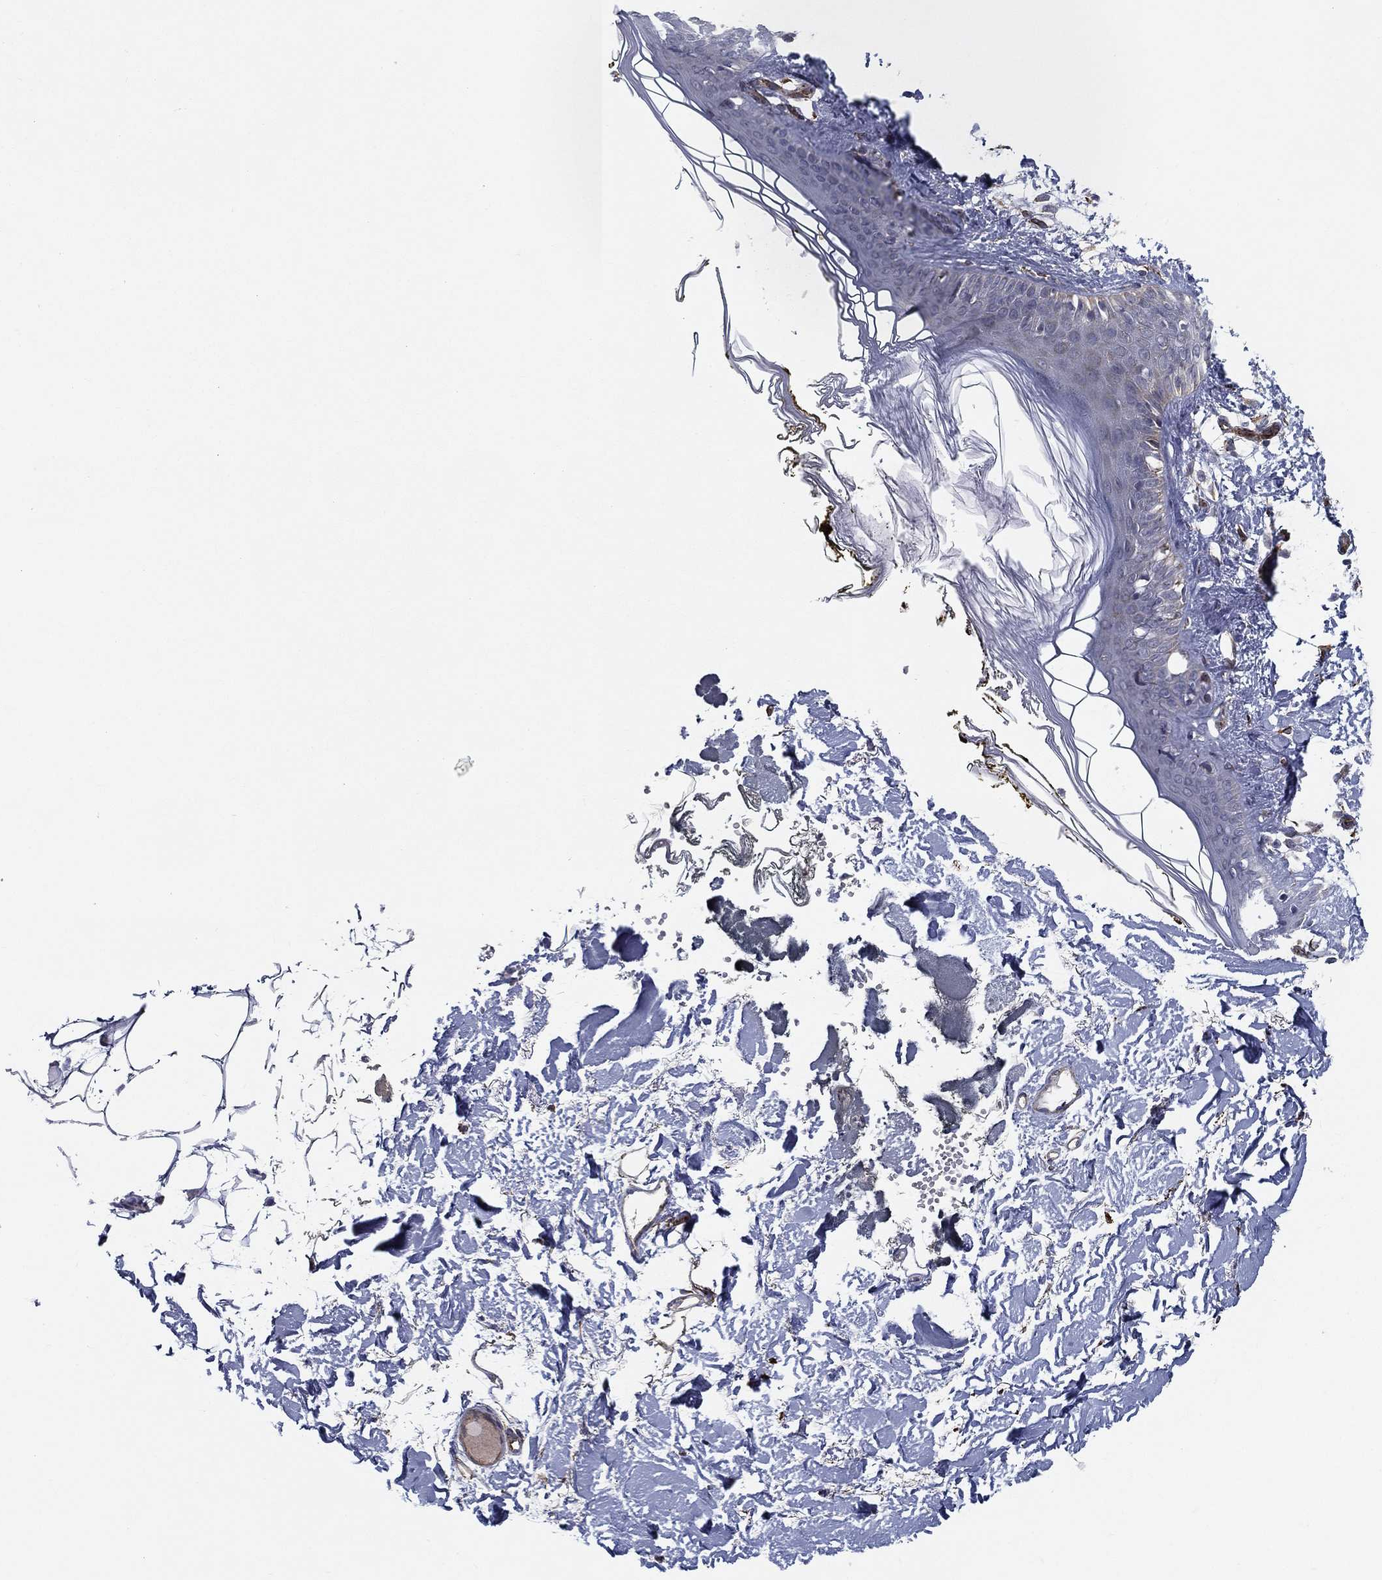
{"staining": {"intensity": "negative", "quantity": "none", "location": "none"}, "tissue": "skin", "cell_type": "Fibroblasts", "image_type": "normal", "snomed": [{"axis": "morphology", "description": "Normal tissue, NOS"}, {"axis": "topography", "description": "Skin"}], "caption": "The micrograph demonstrates no significant staining in fibroblasts of skin. Brightfield microscopy of immunohistochemistry (IHC) stained with DAB (3,3'-diaminobenzidine) (brown) and hematoxylin (blue), captured at high magnification.", "gene": "LRRC56", "patient": {"sex": "female", "age": 34}}